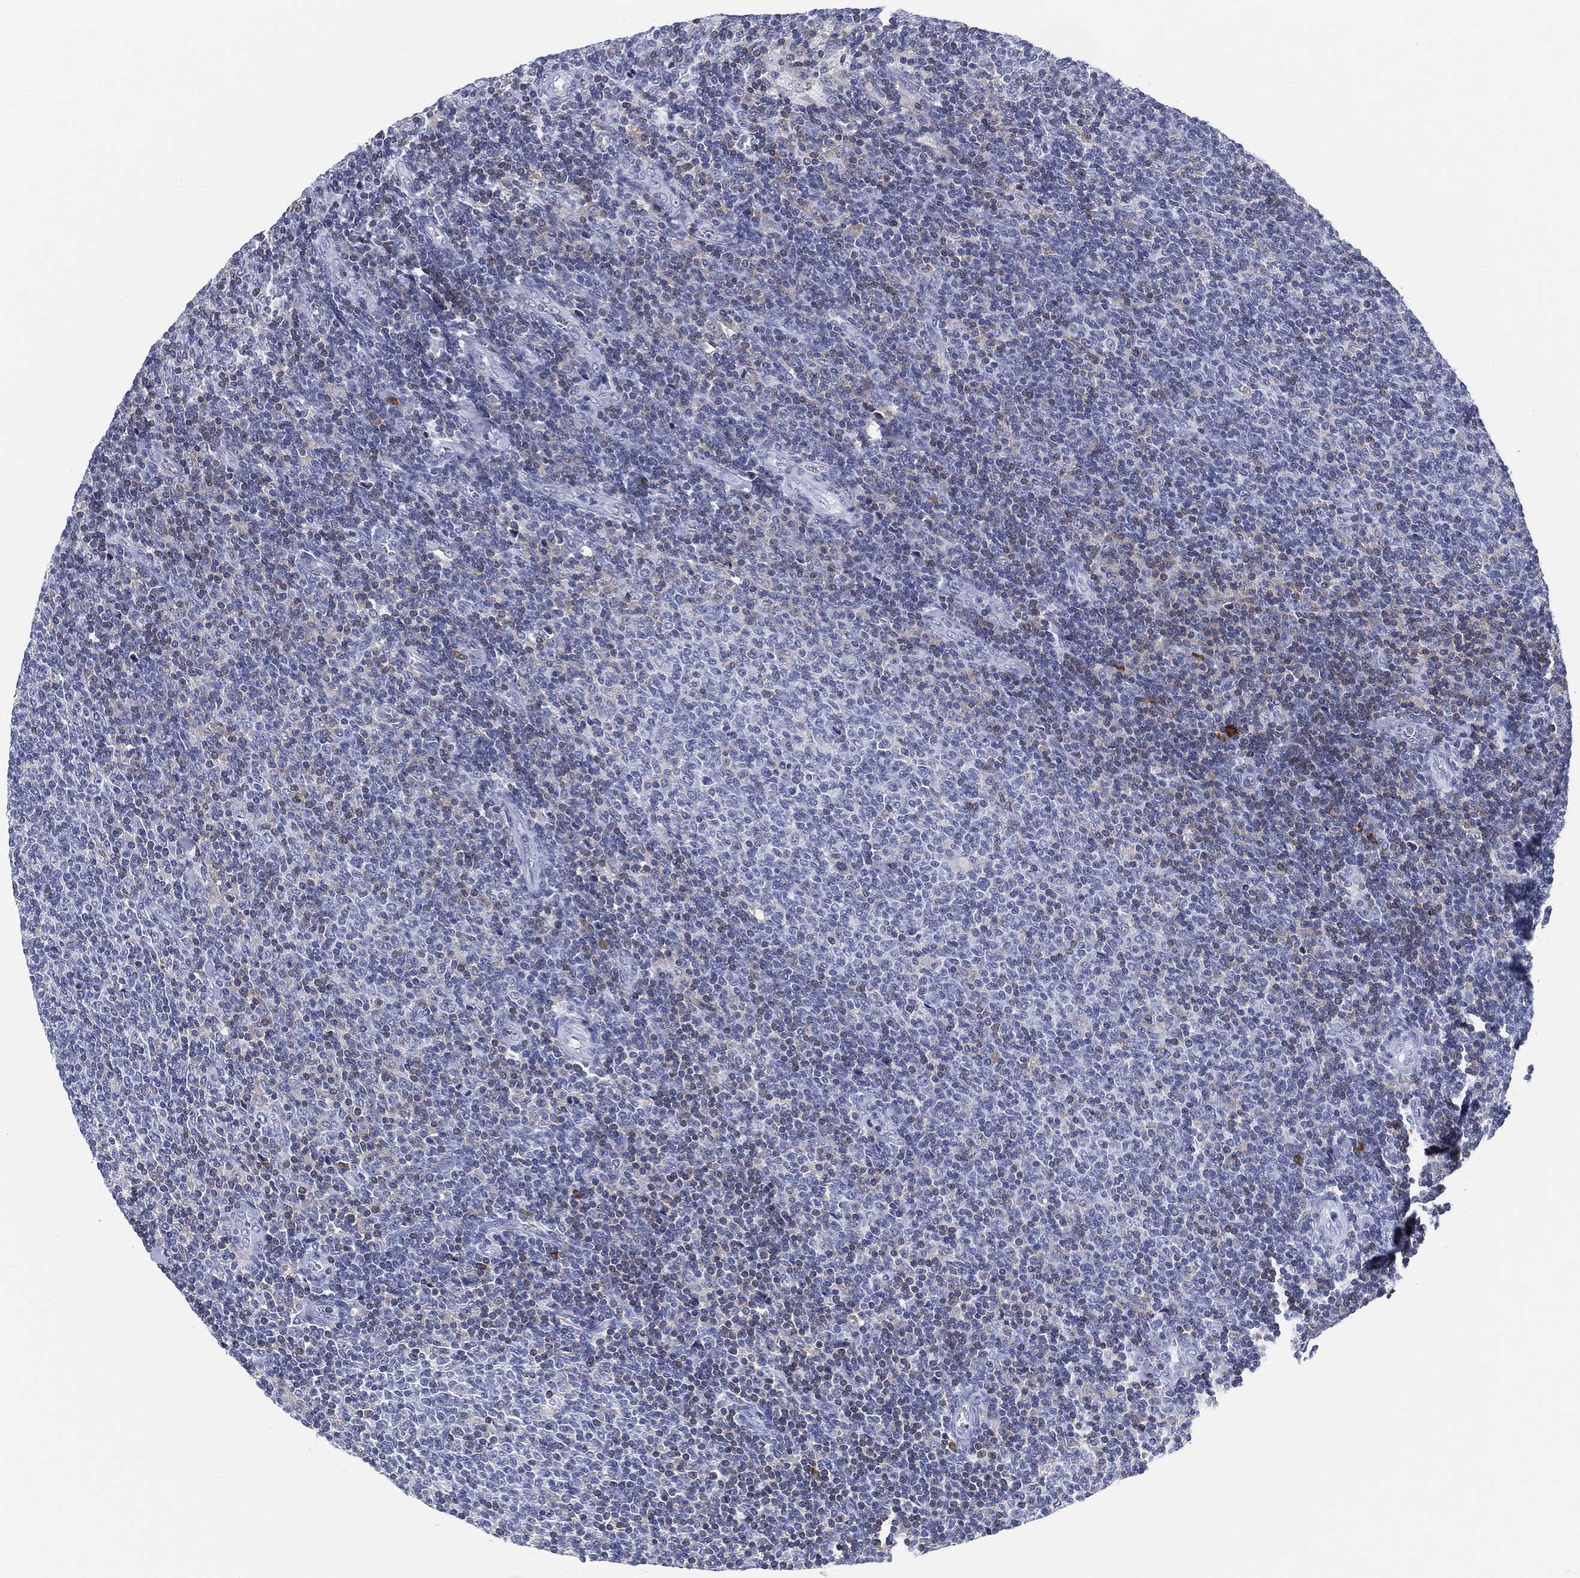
{"staining": {"intensity": "negative", "quantity": "none", "location": "none"}, "tissue": "lymphoma", "cell_type": "Tumor cells", "image_type": "cancer", "snomed": [{"axis": "morphology", "description": "Malignant lymphoma, non-Hodgkin's type, Low grade"}, {"axis": "topography", "description": "Lymph node"}], "caption": "Protein analysis of lymphoma exhibits no significant positivity in tumor cells. (Brightfield microscopy of DAB (3,3'-diaminobenzidine) immunohistochemistry at high magnification).", "gene": "FYB1", "patient": {"sex": "male", "age": 52}}